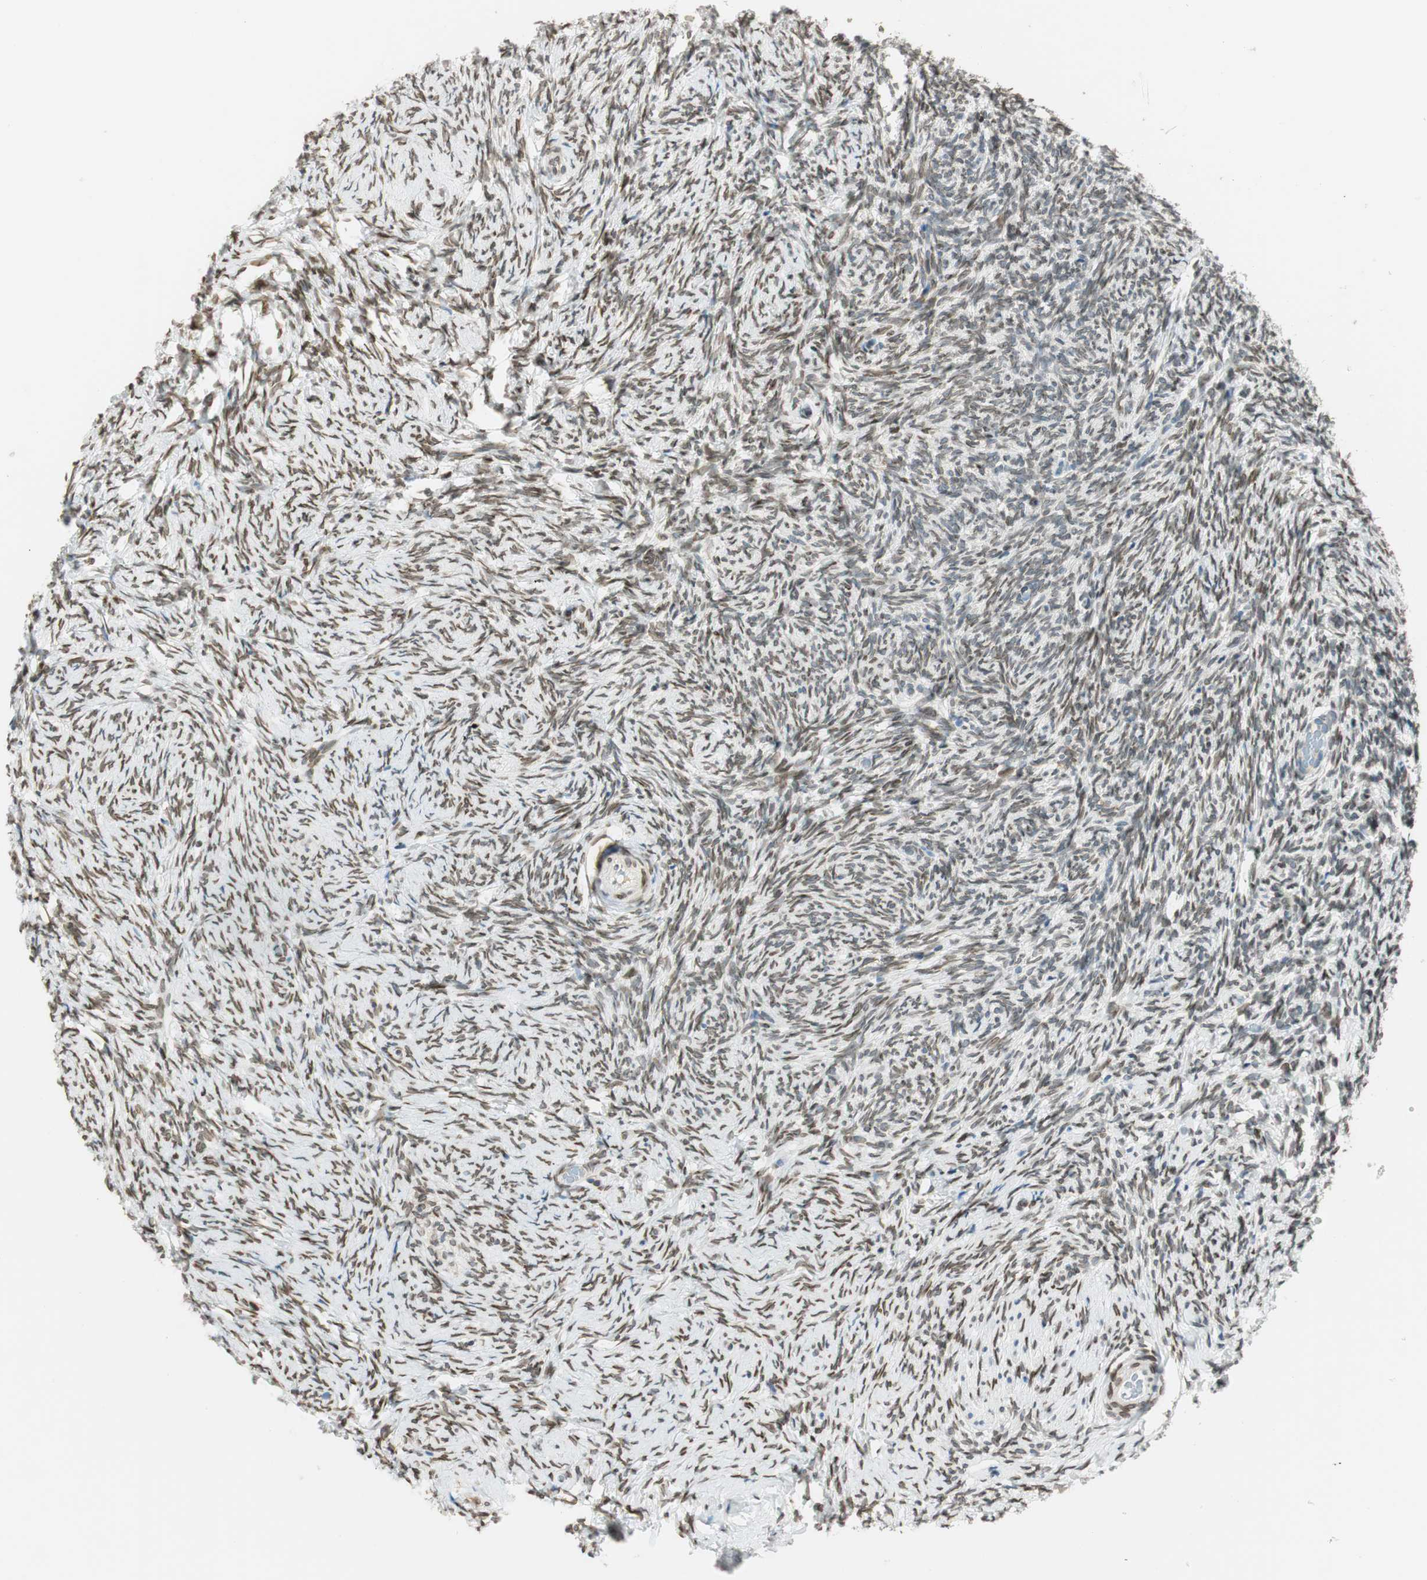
{"staining": {"intensity": "negative", "quantity": "none", "location": "none"}, "tissue": "ovary", "cell_type": "Follicle cells", "image_type": "normal", "snomed": [{"axis": "morphology", "description": "Normal tissue, NOS"}, {"axis": "topography", "description": "Ovary"}], "caption": "Immunohistochemical staining of normal human ovary displays no significant expression in follicle cells. (Stains: DAB (3,3'-diaminobenzidine) IHC with hematoxylin counter stain, Microscopy: brightfield microscopy at high magnification).", "gene": "TMEM260", "patient": {"sex": "female", "age": 60}}